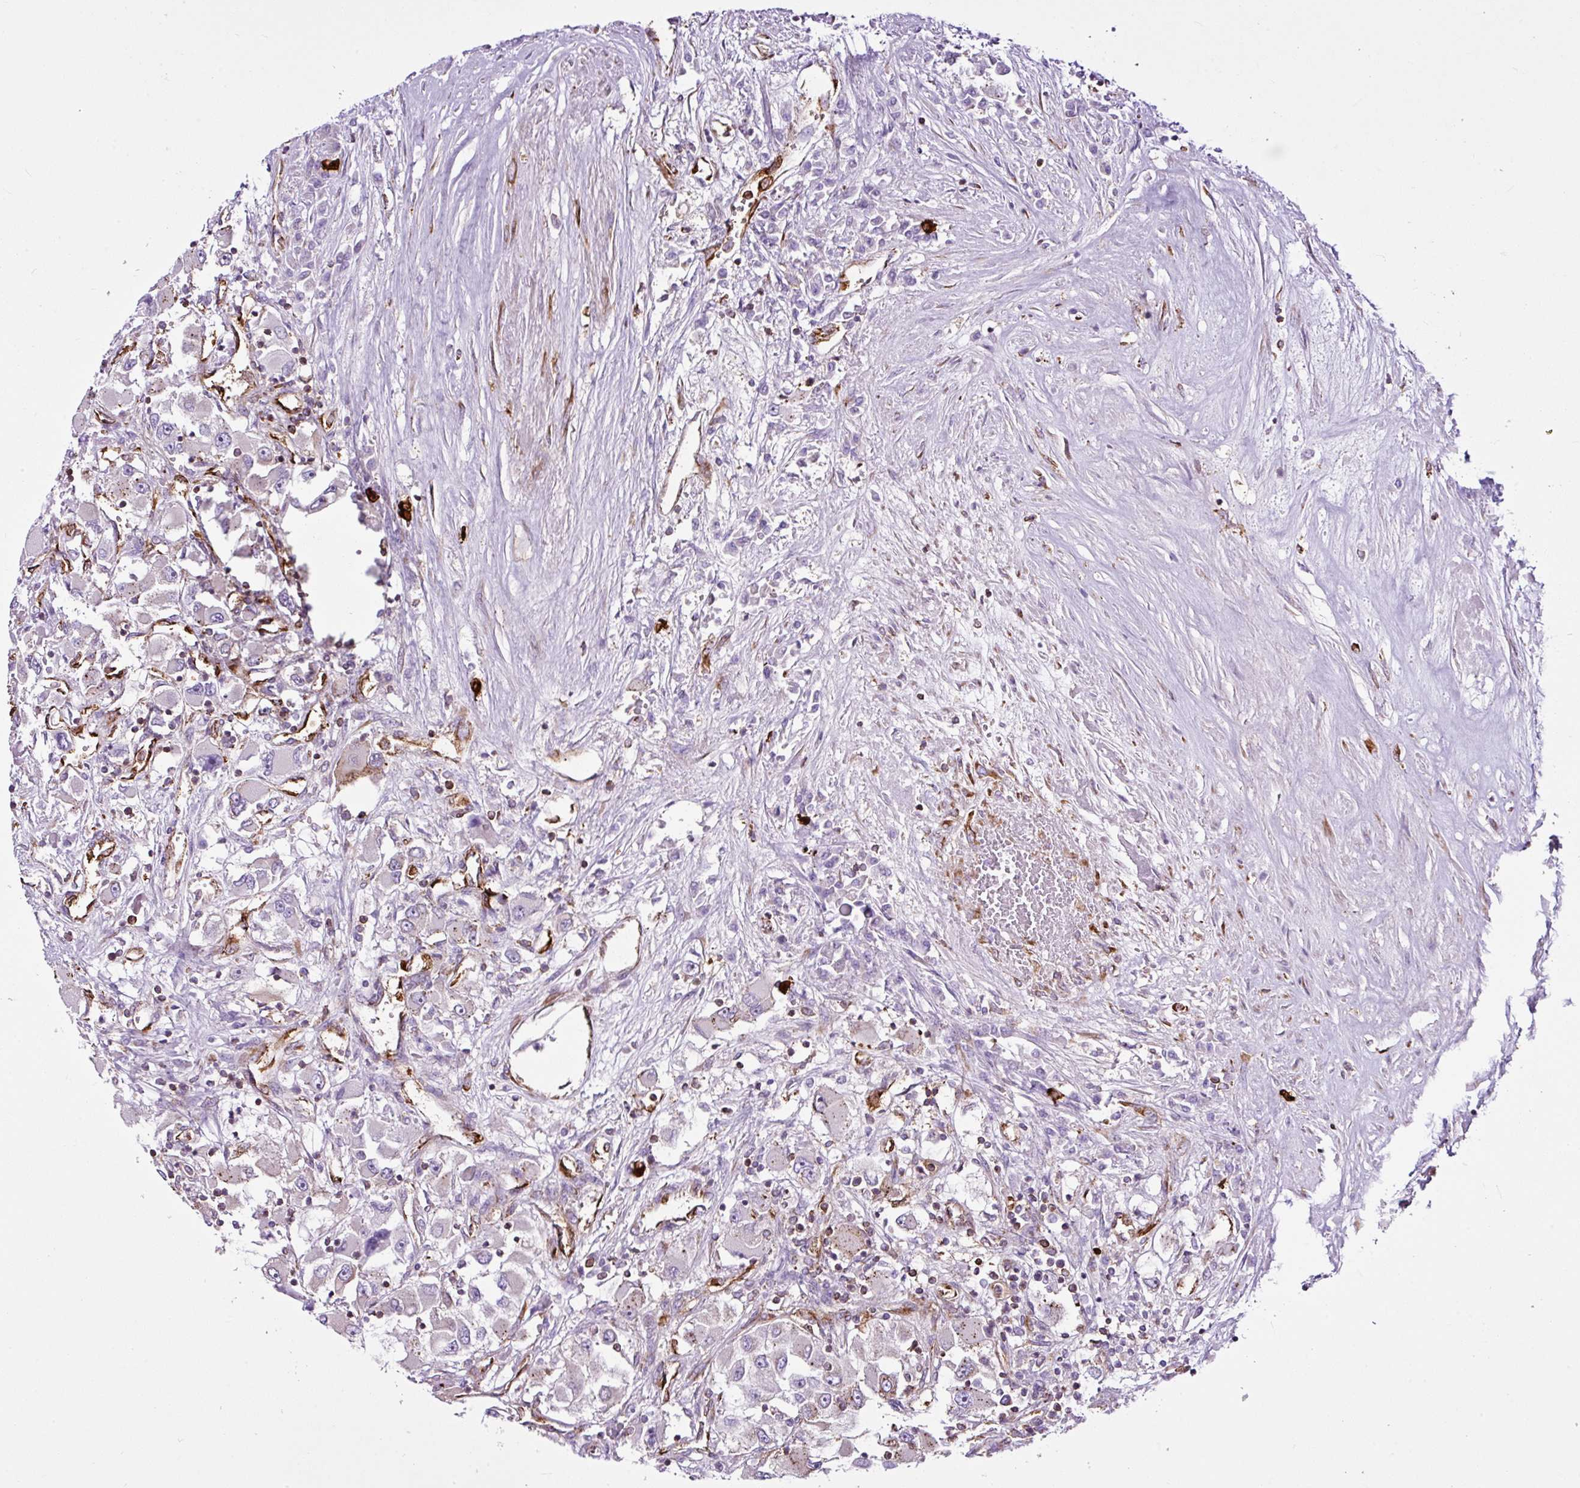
{"staining": {"intensity": "negative", "quantity": "none", "location": "none"}, "tissue": "renal cancer", "cell_type": "Tumor cells", "image_type": "cancer", "snomed": [{"axis": "morphology", "description": "Adenocarcinoma, NOS"}, {"axis": "topography", "description": "Kidney"}], "caption": "The IHC photomicrograph has no significant staining in tumor cells of renal cancer tissue.", "gene": "EME2", "patient": {"sex": "female", "age": 52}}